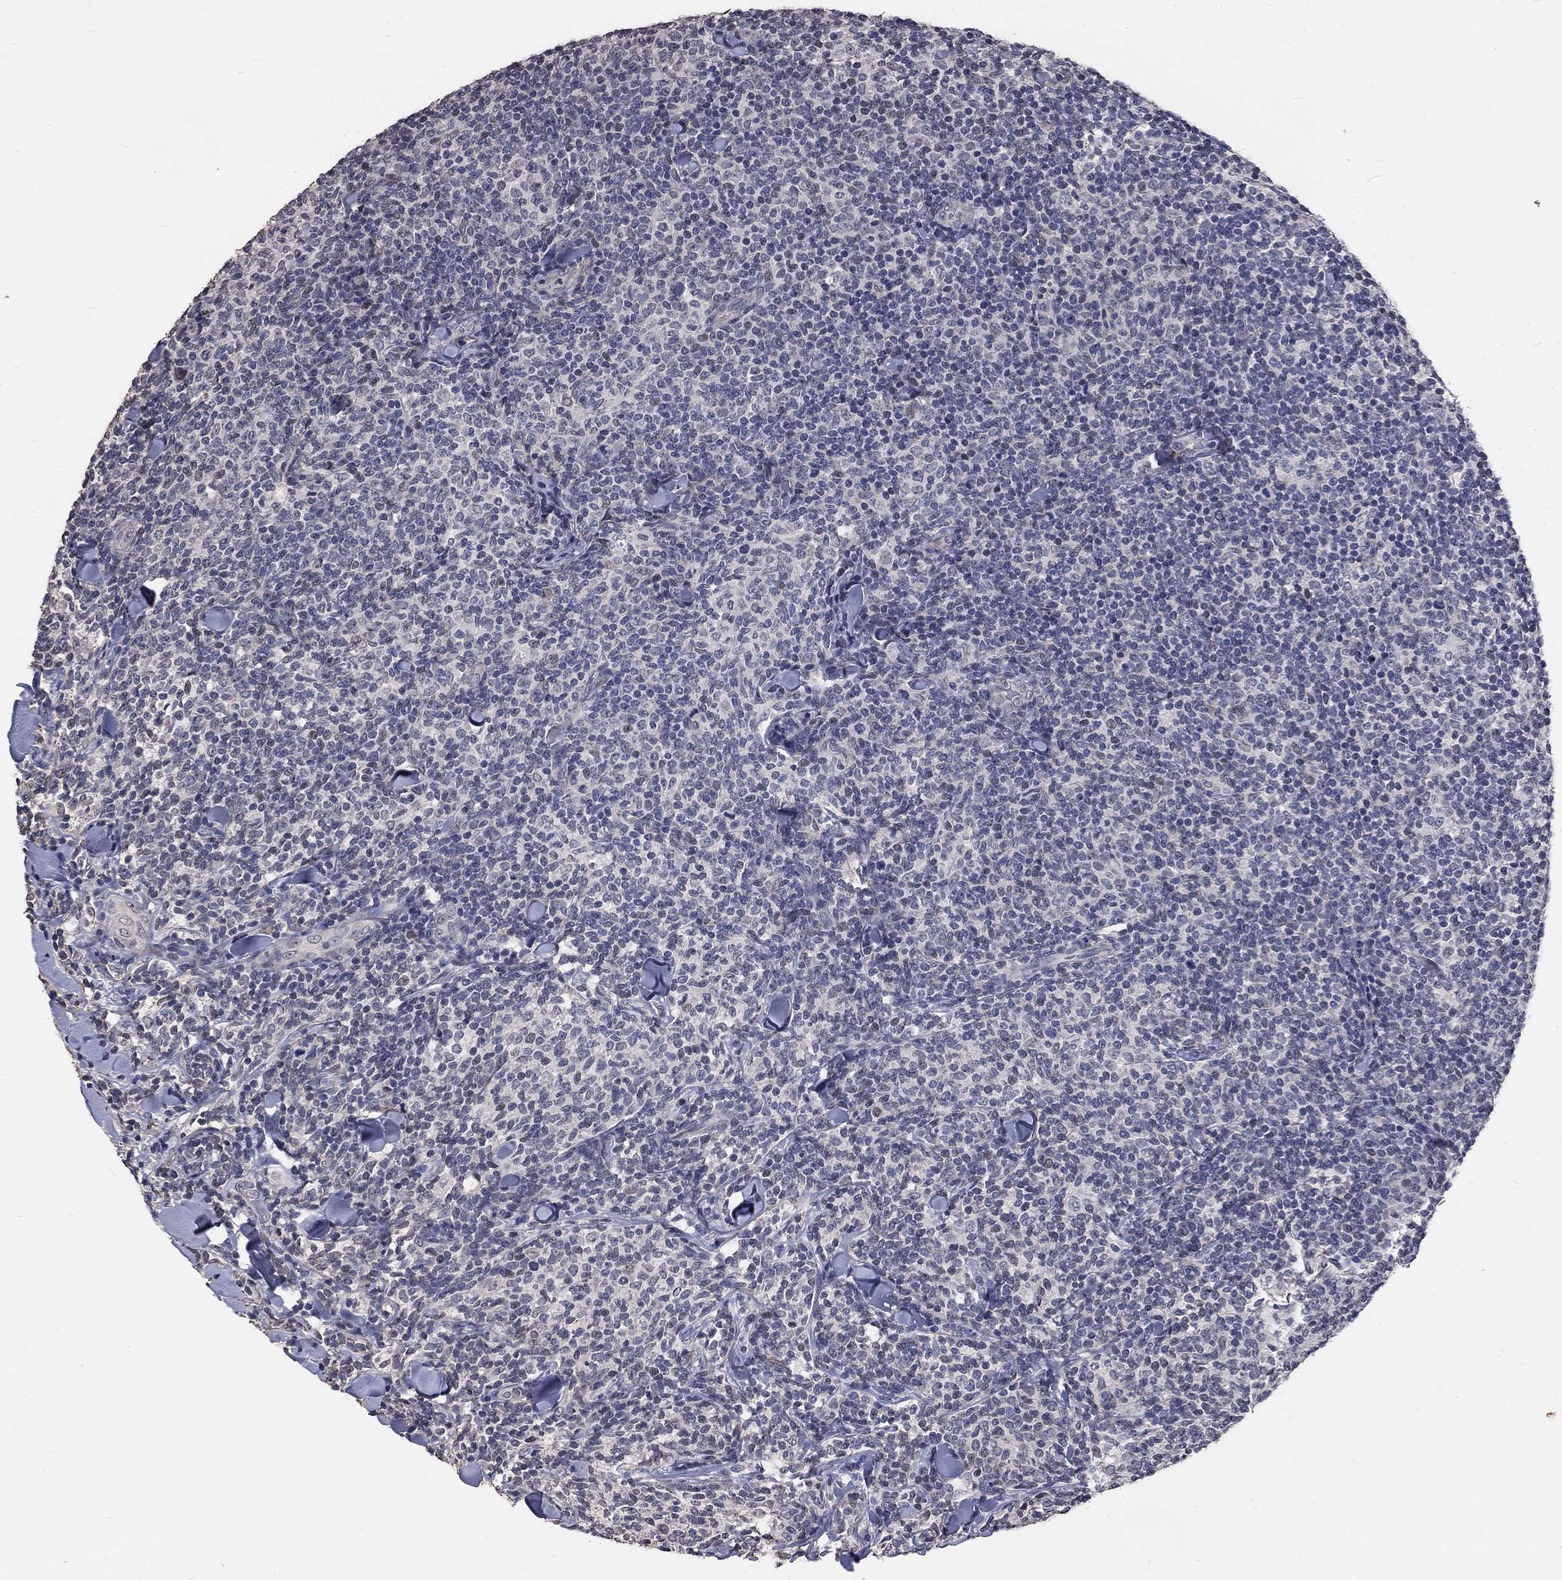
{"staining": {"intensity": "negative", "quantity": "none", "location": "none"}, "tissue": "lymphoma", "cell_type": "Tumor cells", "image_type": "cancer", "snomed": [{"axis": "morphology", "description": "Malignant lymphoma, non-Hodgkin's type, Low grade"}, {"axis": "topography", "description": "Lymph node"}], "caption": "High power microscopy photomicrograph of an immunohistochemistry (IHC) photomicrograph of low-grade malignant lymphoma, non-Hodgkin's type, revealing no significant positivity in tumor cells.", "gene": "CHST5", "patient": {"sex": "female", "age": 56}}